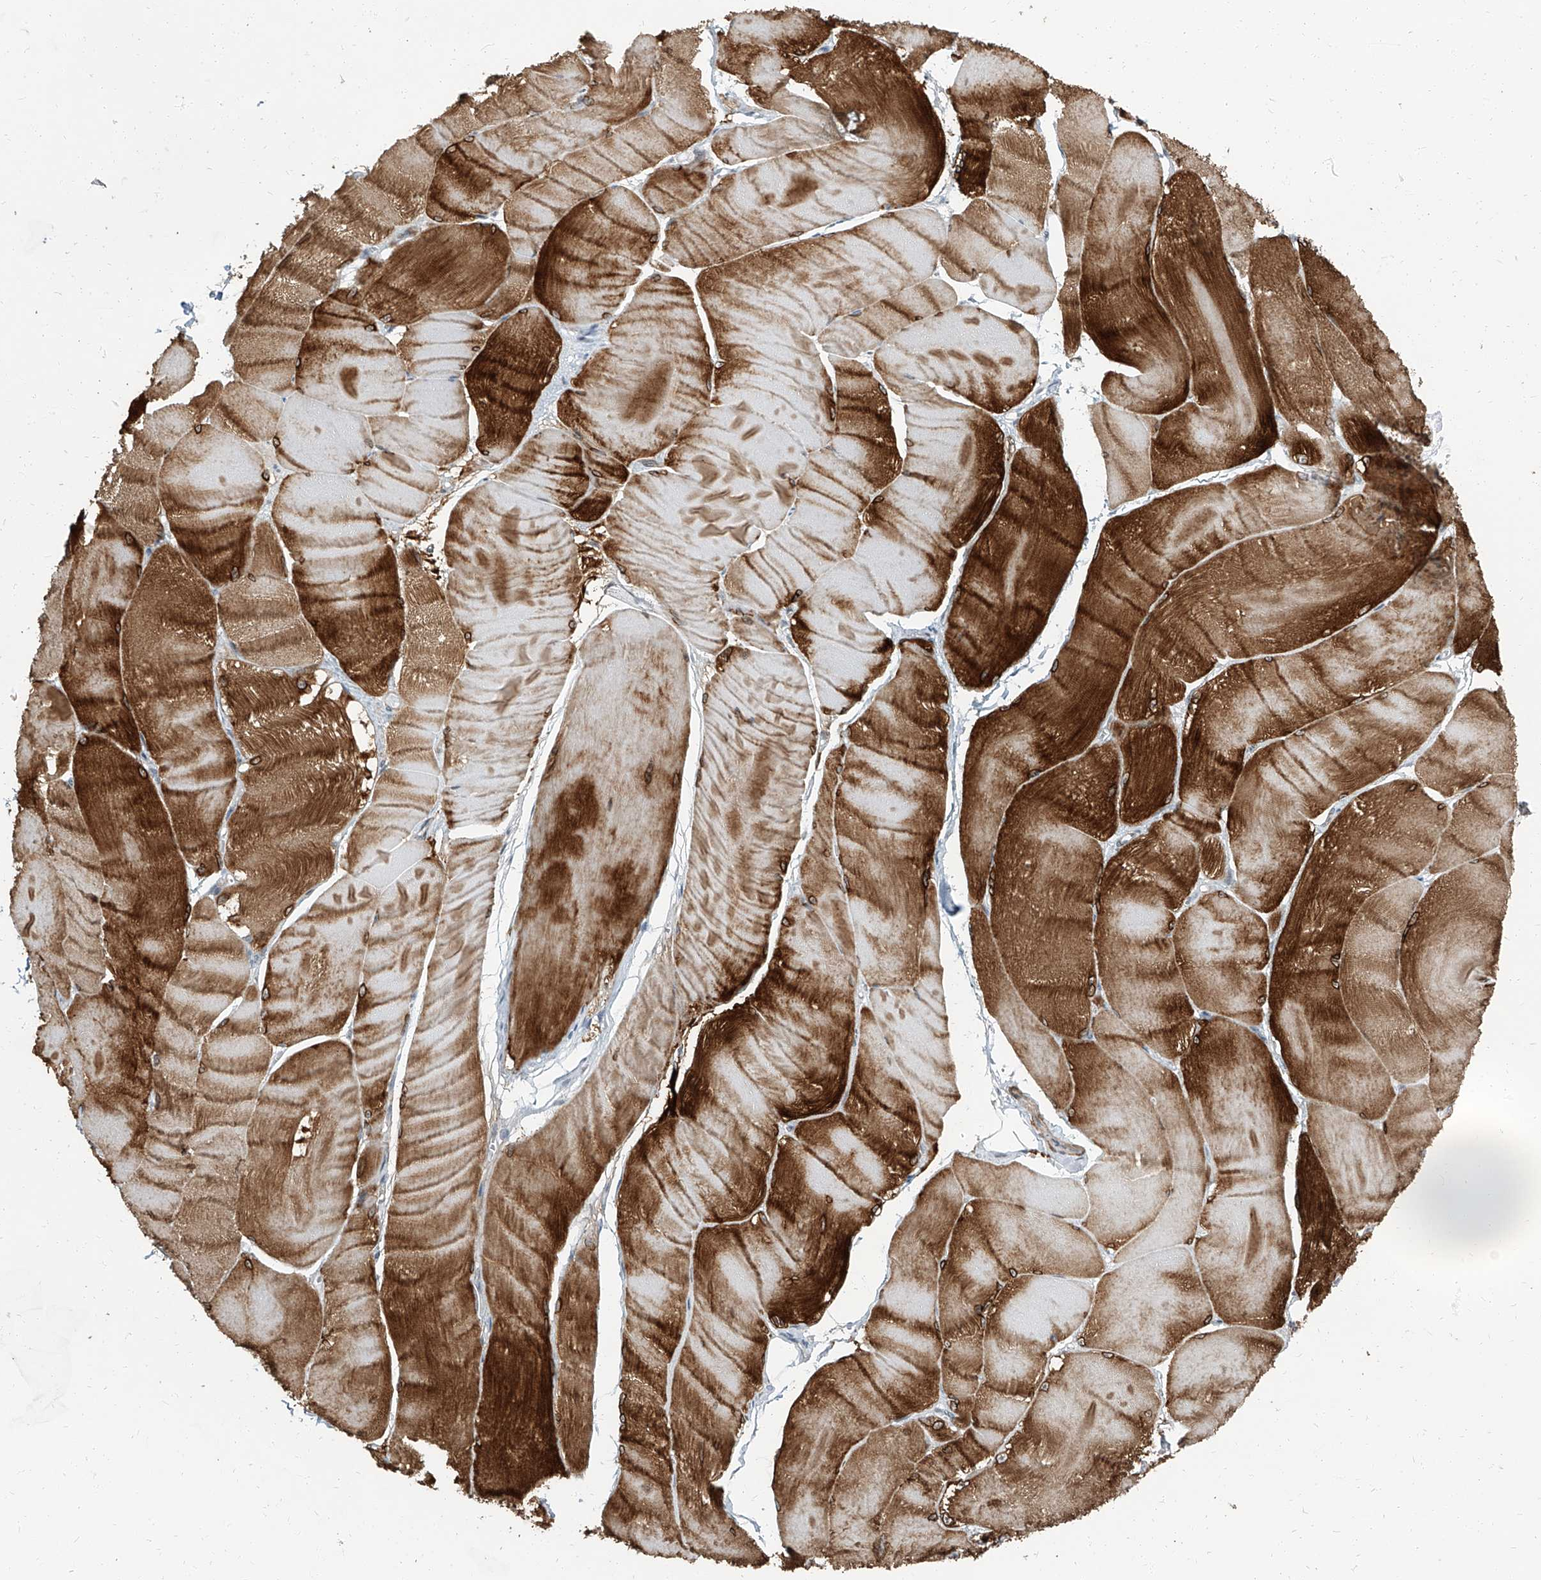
{"staining": {"intensity": "strong", "quantity": "25%-75%", "location": "cytoplasmic/membranous"}, "tissue": "skeletal muscle", "cell_type": "Myocytes", "image_type": "normal", "snomed": [{"axis": "morphology", "description": "Normal tissue, NOS"}, {"axis": "morphology", "description": "Basal cell carcinoma"}, {"axis": "topography", "description": "Skeletal muscle"}], "caption": "Skeletal muscle stained with IHC demonstrates strong cytoplasmic/membranous positivity in about 25%-75% of myocytes.", "gene": "TXLNB", "patient": {"sex": "female", "age": 64}}